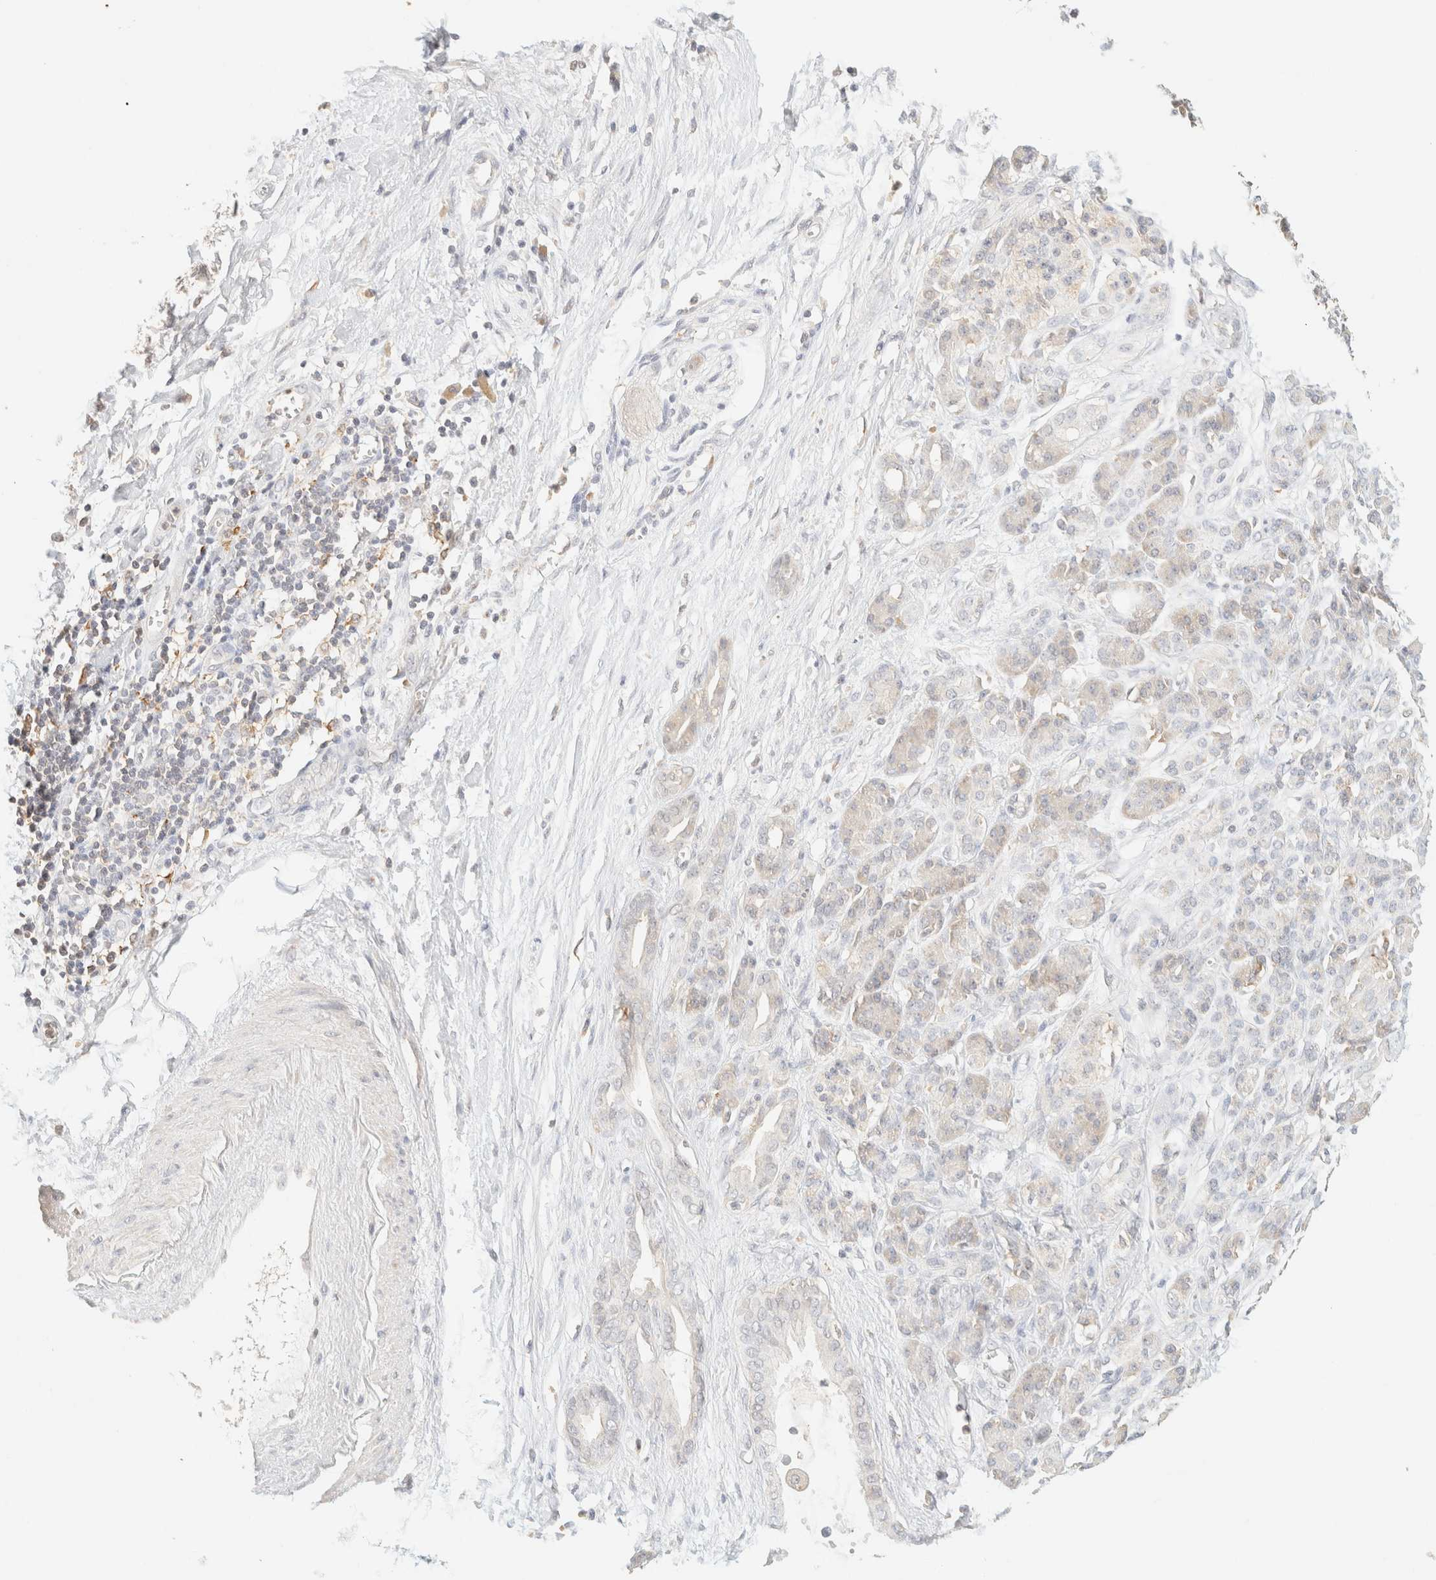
{"staining": {"intensity": "negative", "quantity": "none", "location": "none"}, "tissue": "pancreatic cancer", "cell_type": "Tumor cells", "image_type": "cancer", "snomed": [{"axis": "morphology", "description": "Adenocarcinoma, NOS"}, {"axis": "topography", "description": "Pancreas"}], "caption": "Immunohistochemical staining of pancreatic cancer exhibits no significant staining in tumor cells.", "gene": "TIMD4", "patient": {"sex": "male", "age": 59}}